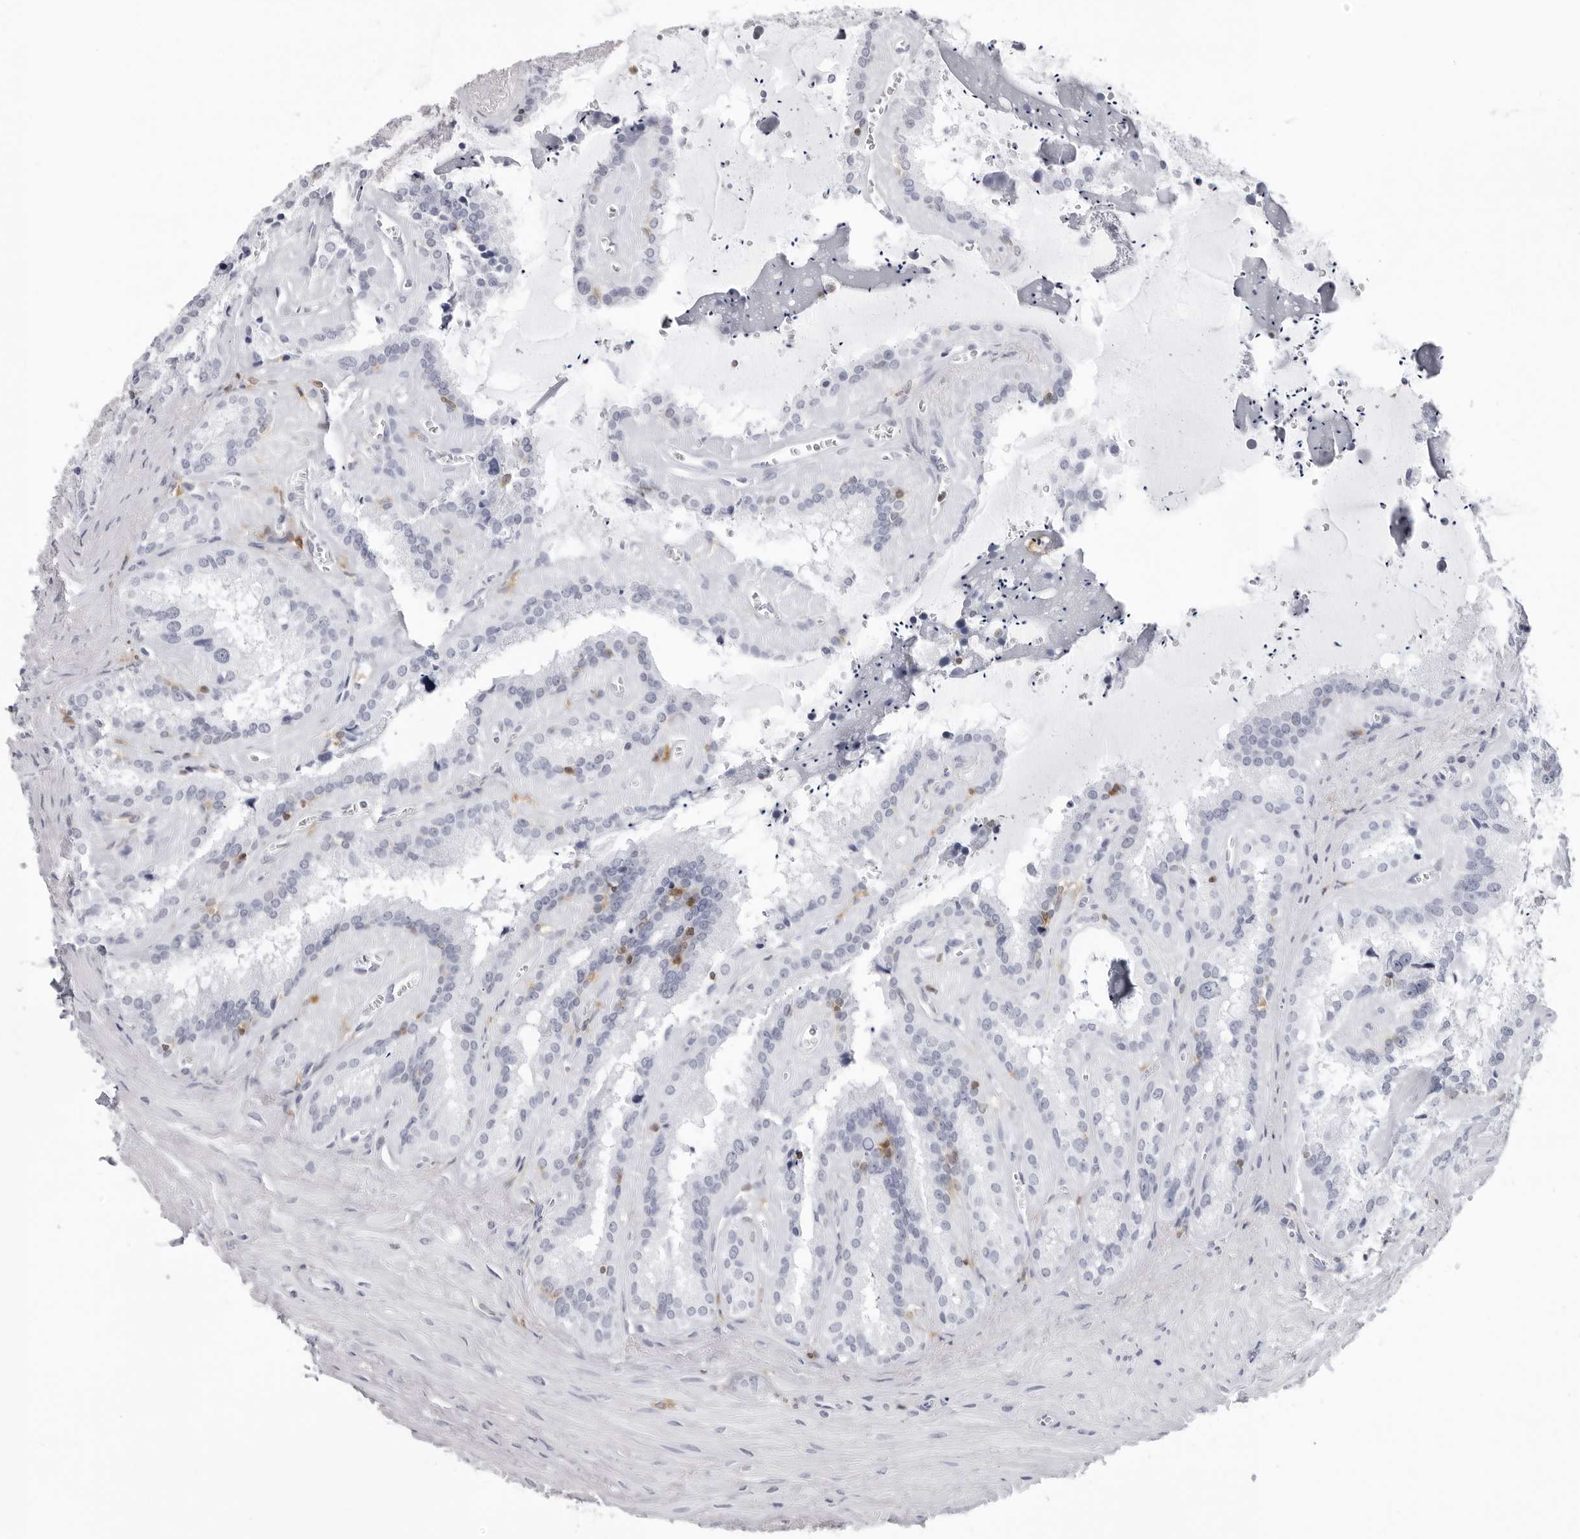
{"staining": {"intensity": "negative", "quantity": "none", "location": "none"}, "tissue": "seminal vesicle", "cell_type": "Glandular cells", "image_type": "normal", "snomed": [{"axis": "morphology", "description": "Normal tissue, NOS"}, {"axis": "topography", "description": "Prostate"}, {"axis": "topography", "description": "Seminal veicle"}], "caption": "This histopathology image is of benign seminal vesicle stained with IHC to label a protein in brown with the nuclei are counter-stained blue. There is no positivity in glandular cells. (Stains: DAB immunohistochemistry with hematoxylin counter stain, Microscopy: brightfield microscopy at high magnification).", "gene": "FMNL1", "patient": {"sex": "male", "age": 59}}